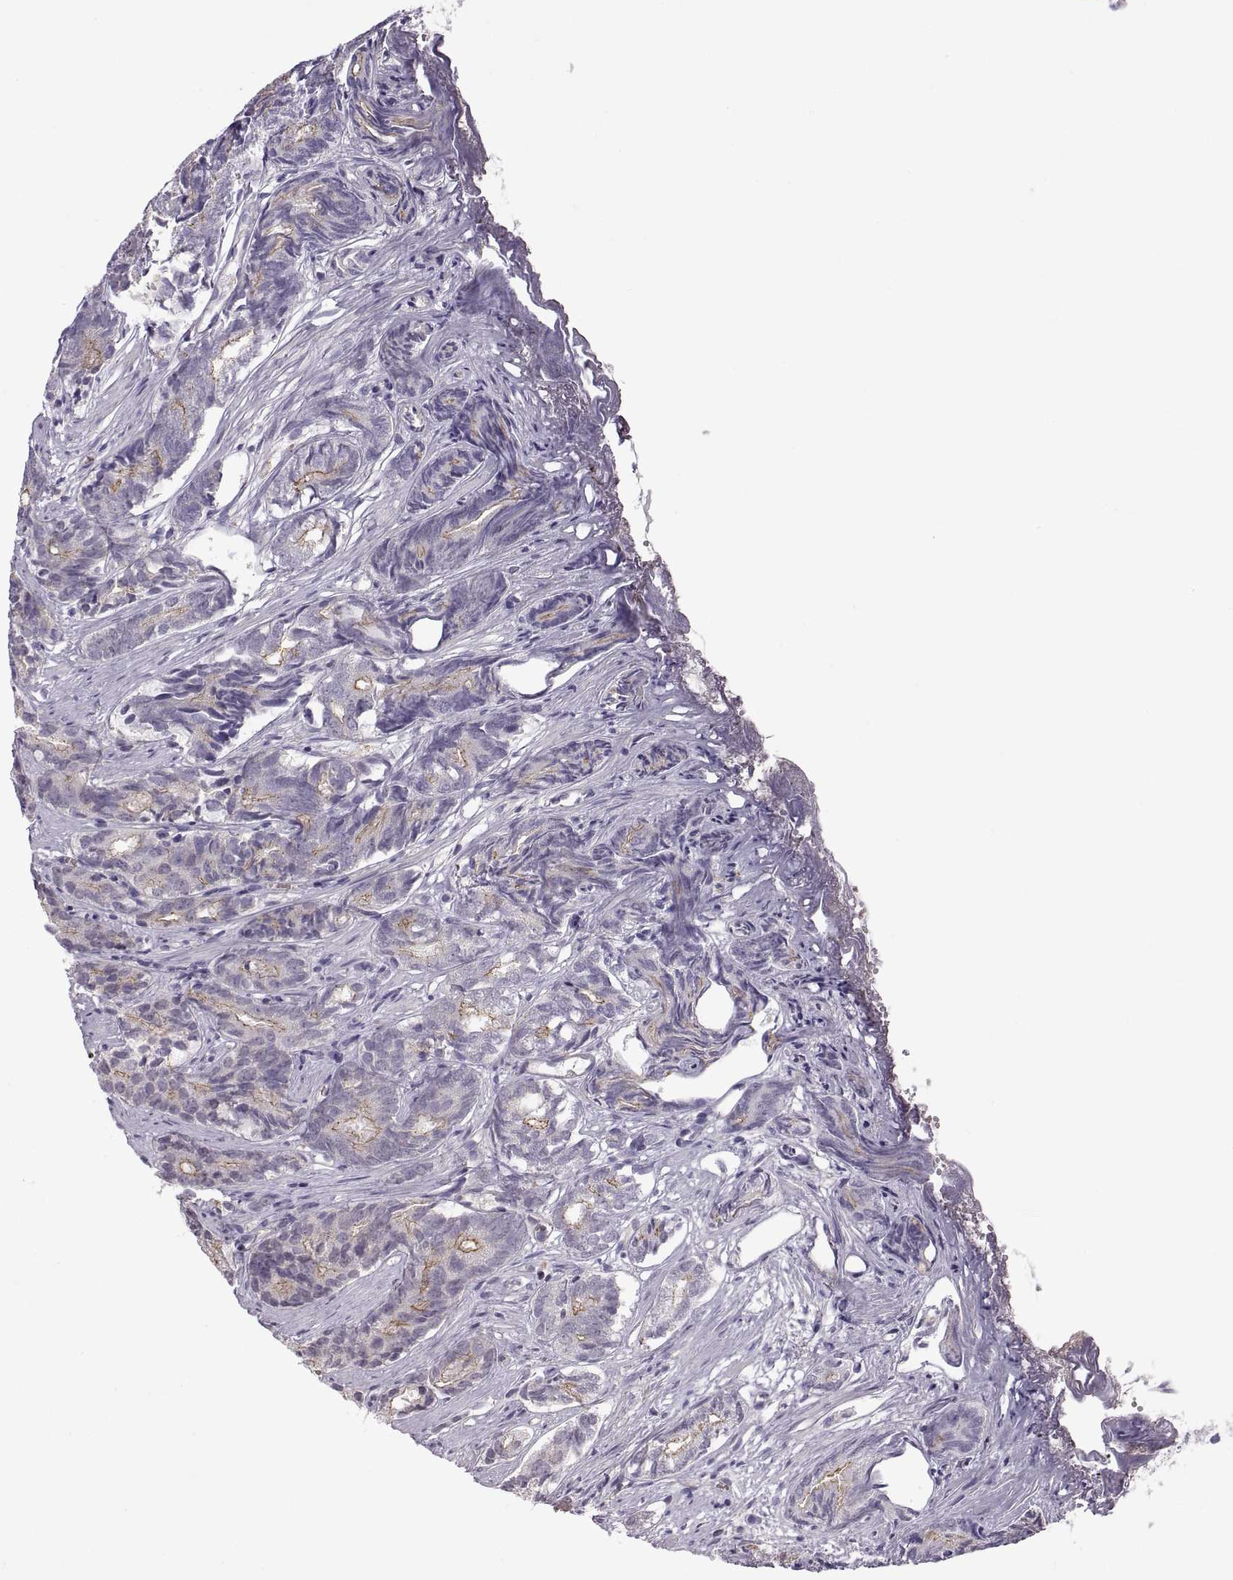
{"staining": {"intensity": "moderate", "quantity": "<25%", "location": "cytoplasmic/membranous"}, "tissue": "prostate cancer", "cell_type": "Tumor cells", "image_type": "cancer", "snomed": [{"axis": "morphology", "description": "Adenocarcinoma, High grade"}, {"axis": "topography", "description": "Prostate"}], "caption": "Human prostate high-grade adenocarcinoma stained with a protein marker demonstrates moderate staining in tumor cells.", "gene": "MEIOC", "patient": {"sex": "male", "age": 84}}